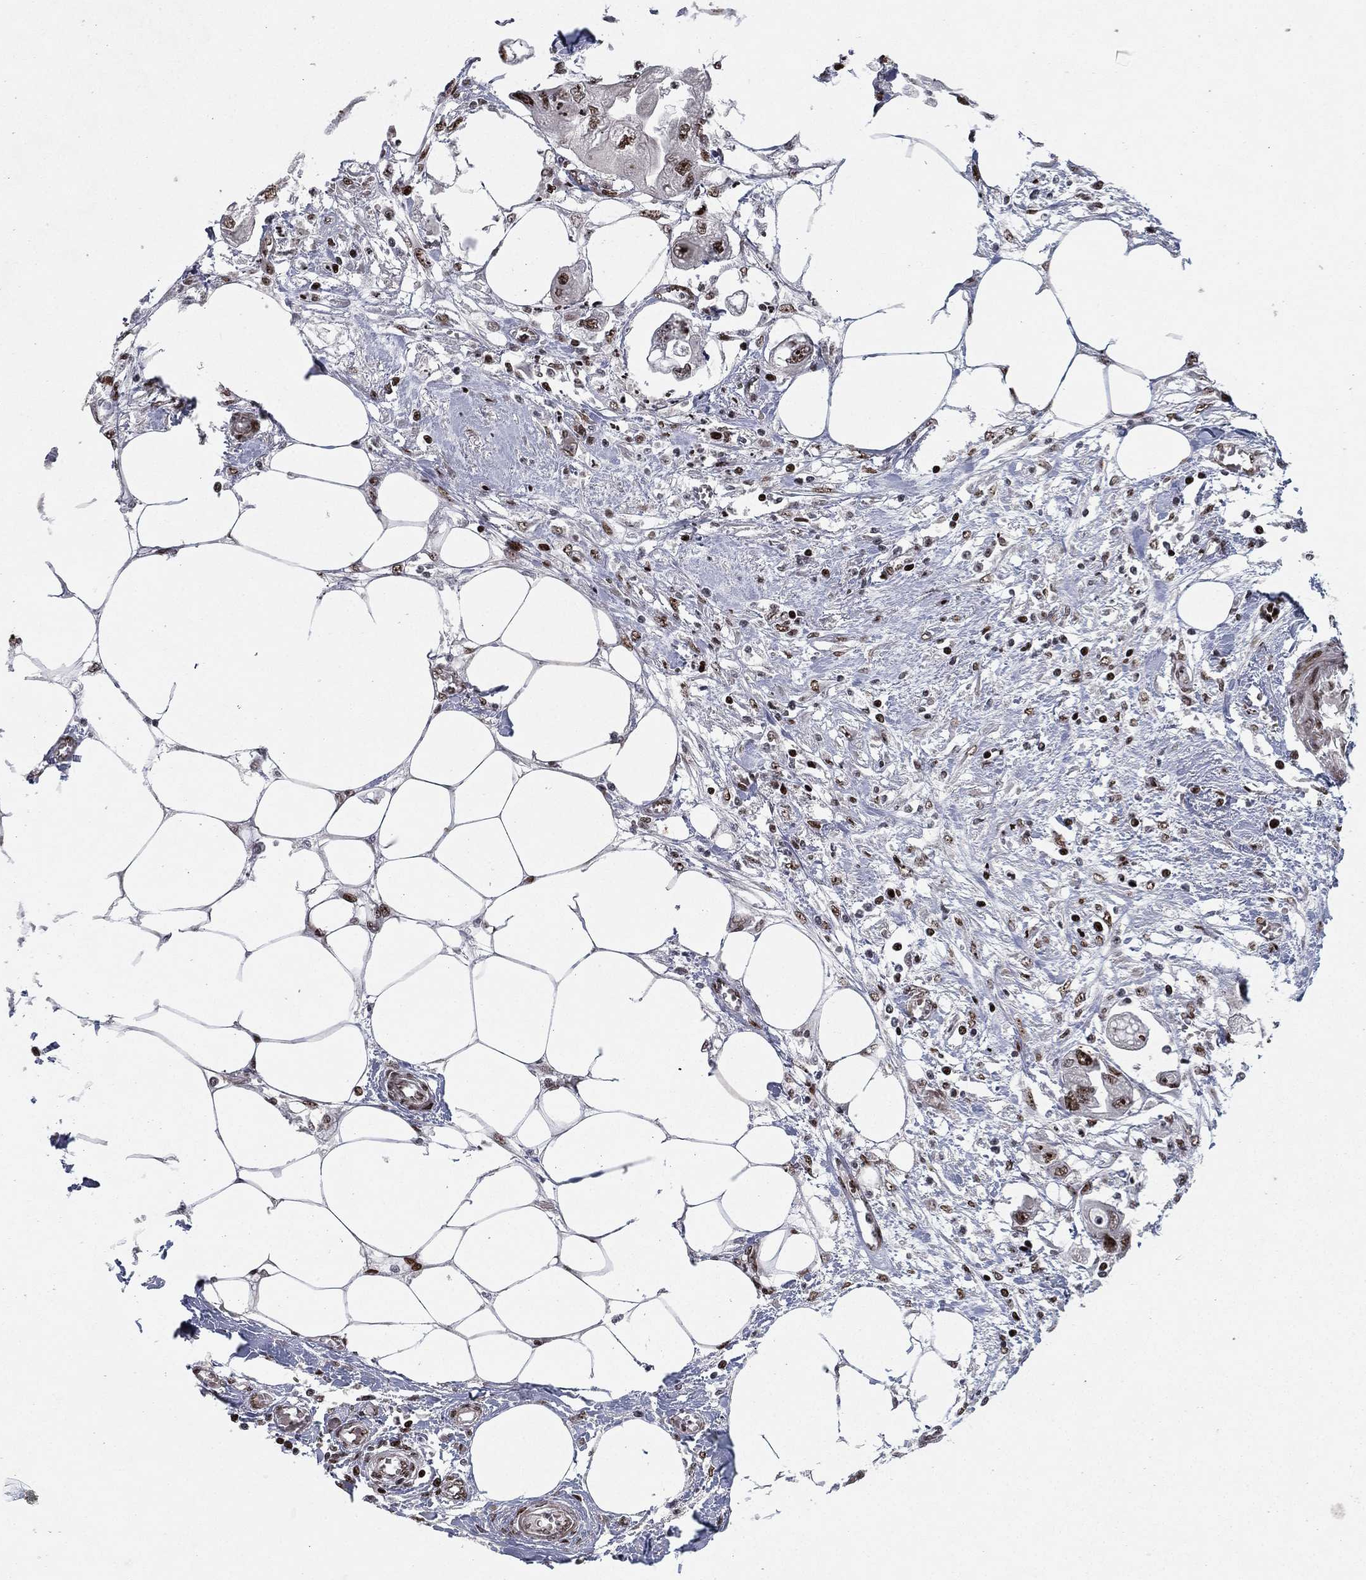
{"staining": {"intensity": "moderate", "quantity": "<25%", "location": "nuclear"}, "tissue": "endometrial cancer", "cell_type": "Tumor cells", "image_type": "cancer", "snomed": [{"axis": "morphology", "description": "Adenocarcinoma, NOS"}, {"axis": "morphology", "description": "Adenocarcinoma, metastatic, NOS"}, {"axis": "topography", "description": "Adipose tissue"}, {"axis": "topography", "description": "Endometrium"}], "caption": "High-power microscopy captured an immunohistochemistry micrograph of endometrial adenocarcinoma, revealing moderate nuclear staining in approximately <25% of tumor cells.", "gene": "RTF1", "patient": {"sex": "female", "age": 67}}